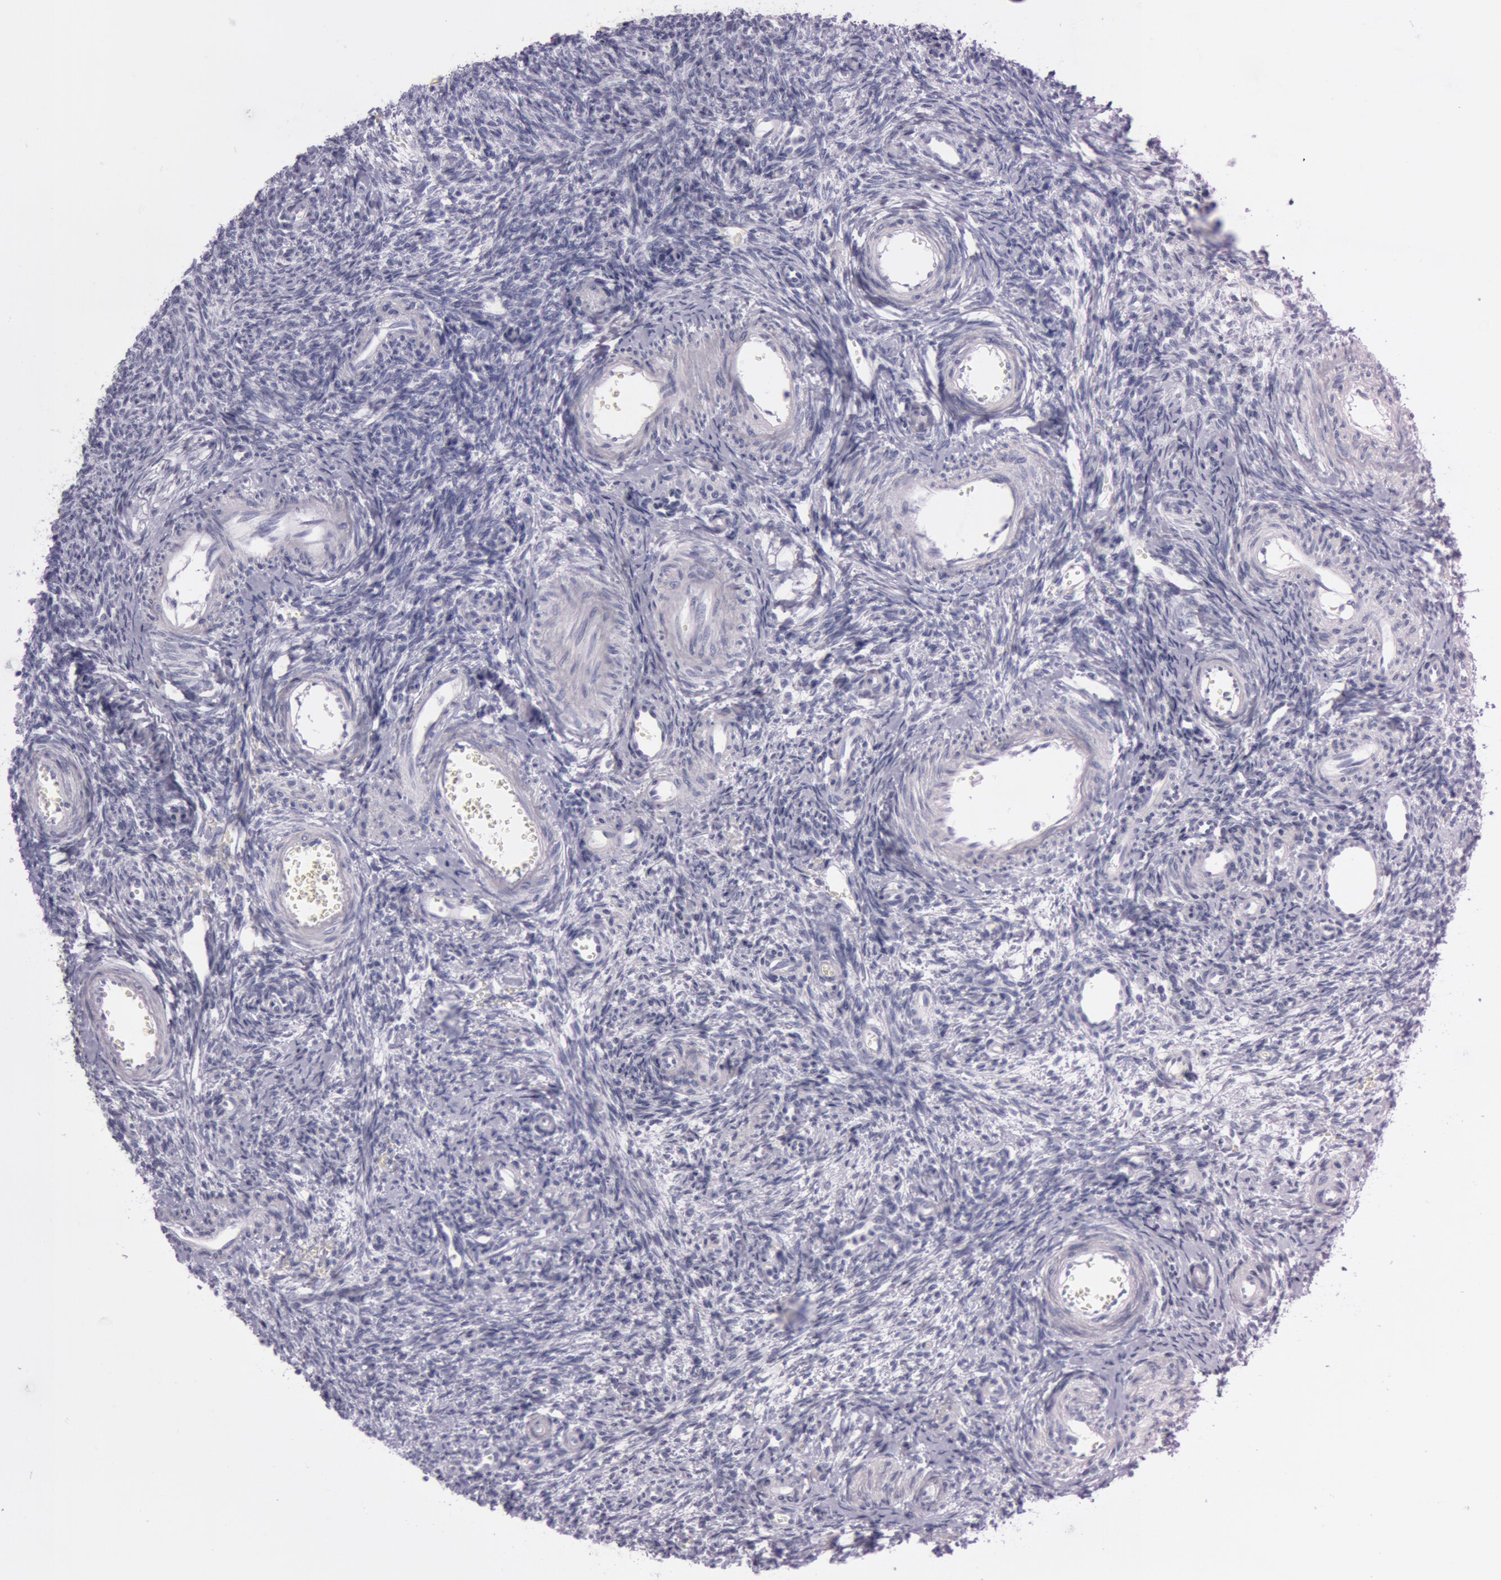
{"staining": {"intensity": "negative", "quantity": "none", "location": "none"}, "tissue": "ovary", "cell_type": "Follicle cells", "image_type": "normal", "snomed": [{"axis": "morphology", "description": "Normal tissue, NOS"}, {"axis": "topography", "description": "Ovary"}], "caption": "Follicle cells are negative for protein expression in unremarkable human ovary. (Brightfield microscopy of DAB immunohistochemistry (IHC) at high magnification).", "gene": "S100A7", "patient": {"sex": "female", "age": 39}}